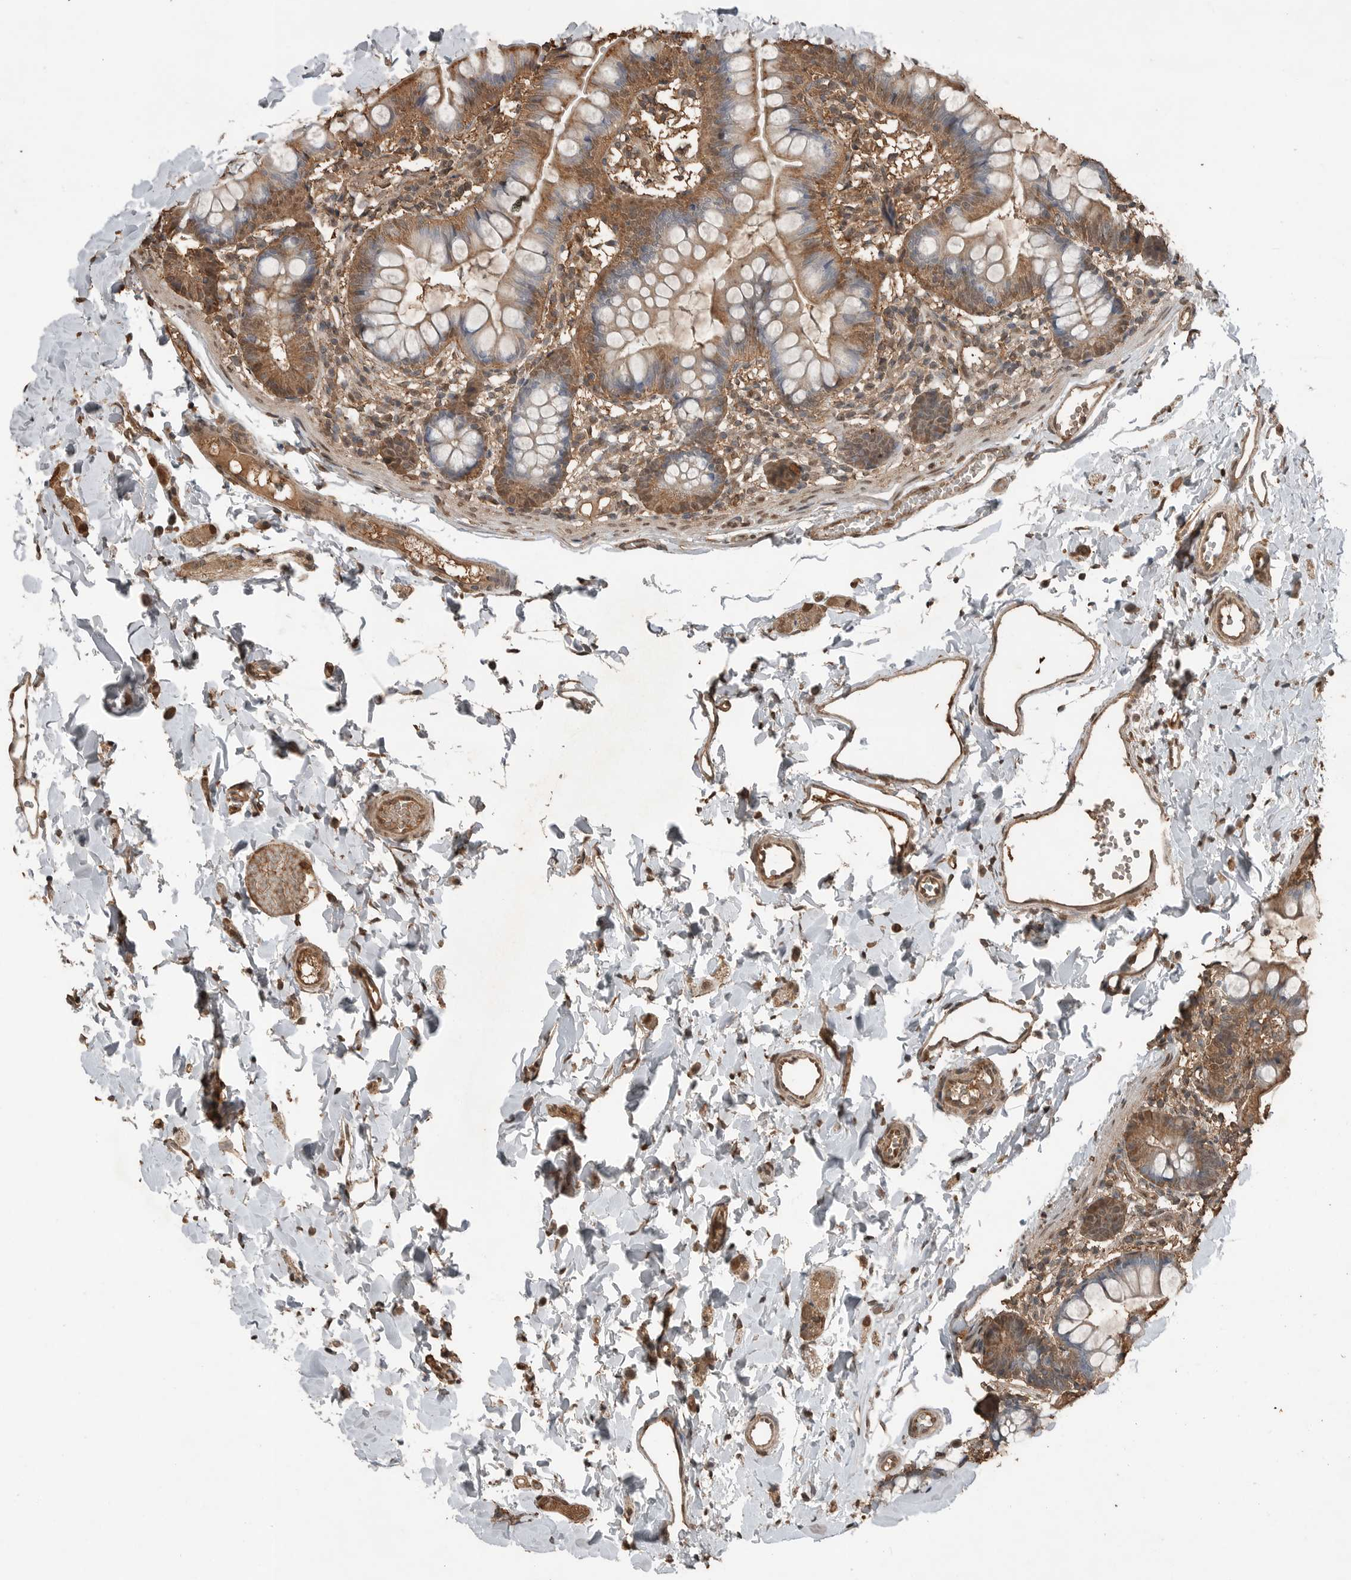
{"staining": {"intensity": "moderate", "quantity": ">75%", "location": "cytoplasmic/membranous"}, "tissue": "small intestine", "cell_type": "Glandular cells", "image_type": "normal", "snomed": [{"axis": "morphology", "description": "Normal tissue, NOS"}, {"axis": "topography", "description": "Small intestine"}], "caption": "Immunohistochemical staining of normal small intestine demonstrates >75% levels of moderate cytoplasmic/membranous protein expression in approximately >75% of glandular cells. Nuclei are stained in blue.", "gene": "BLZF1", "patient": {"sex": "male", "age": 7}}